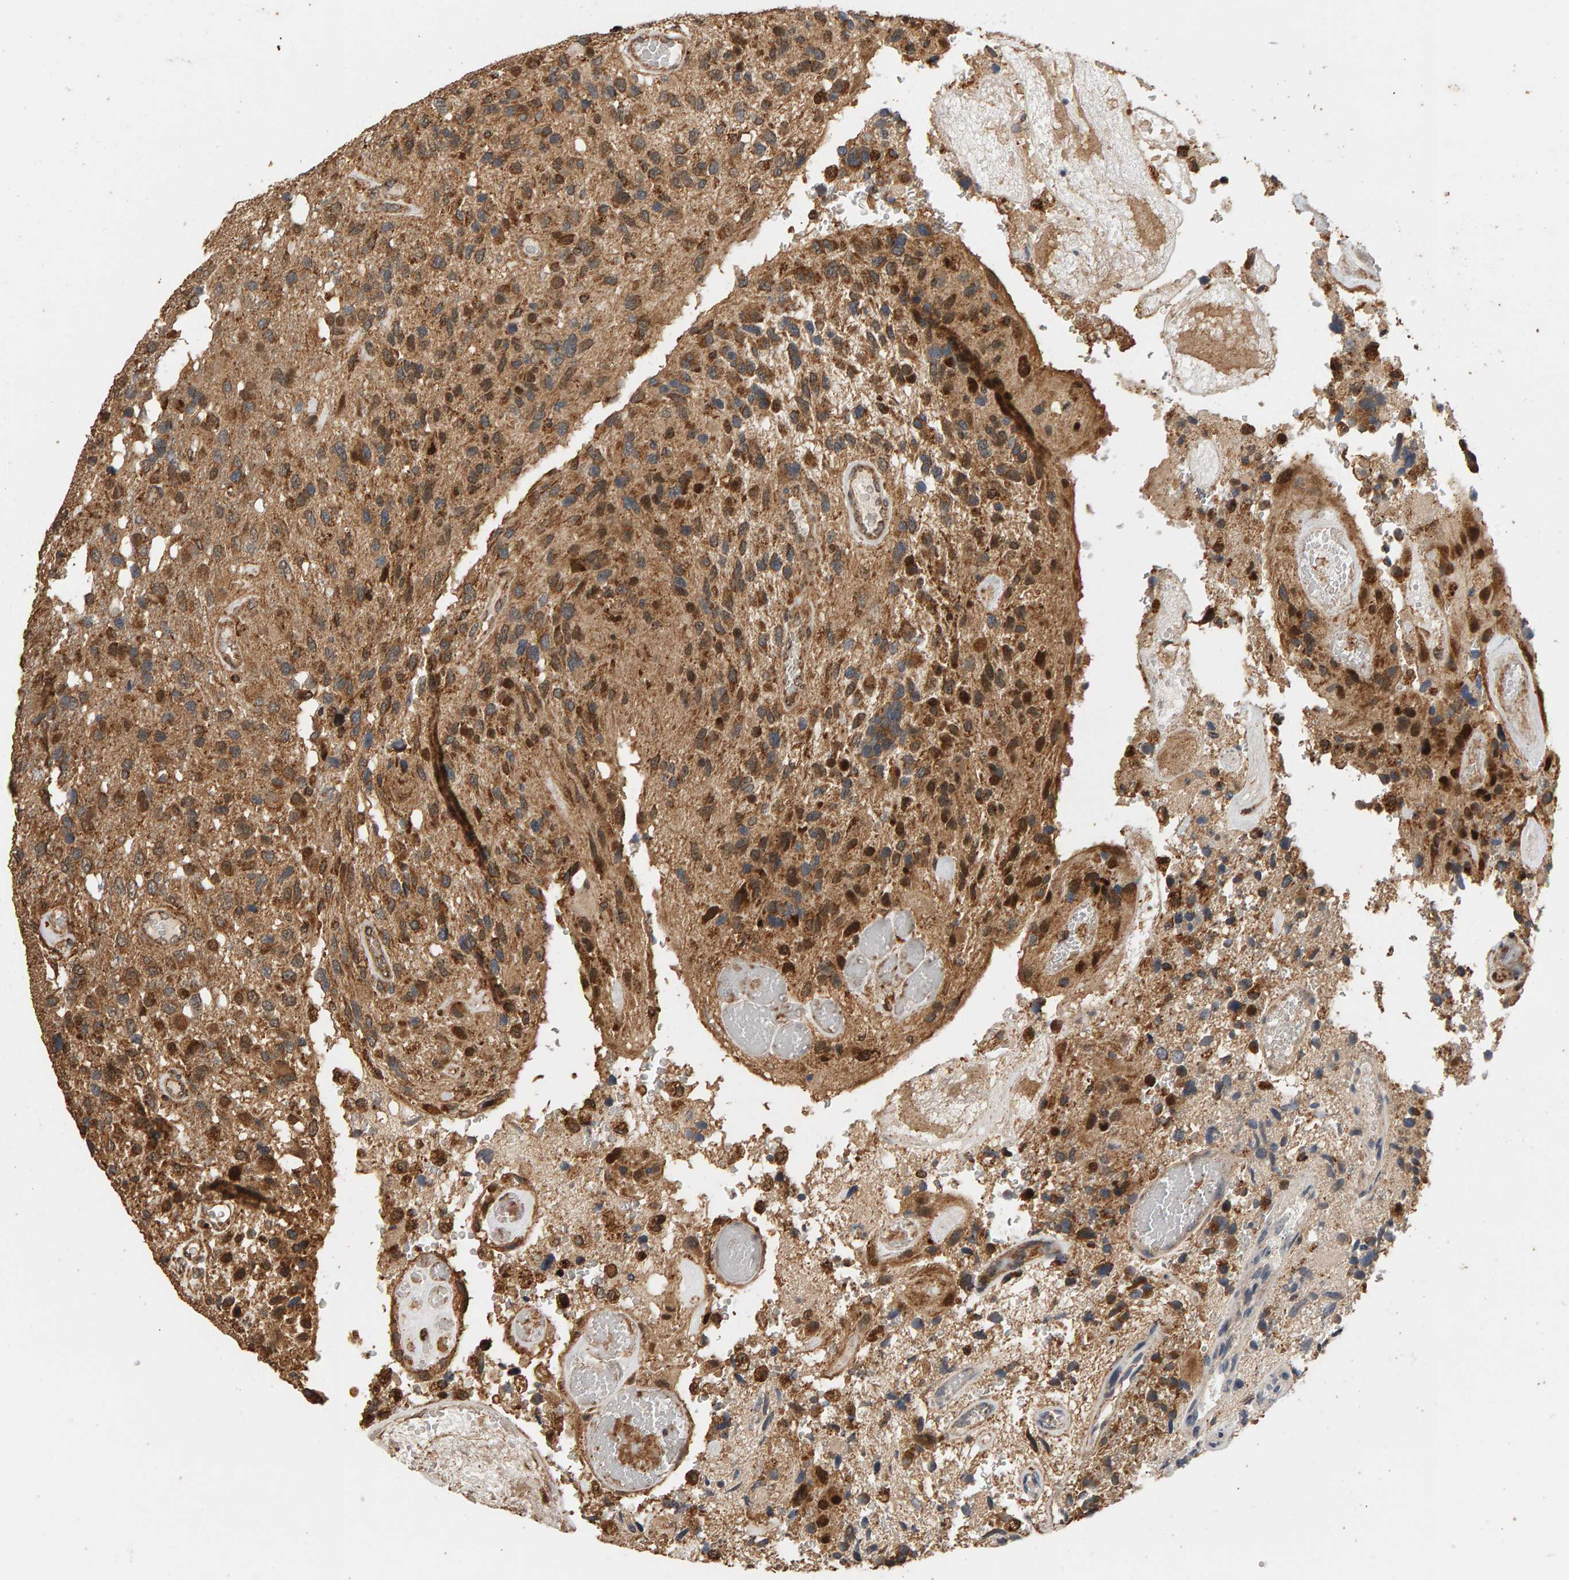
{"staining": {"intensity": "moderate", "quantity": ">75%", "location": "cytoplasmic/membranous"}, "tissue": "glioma", "cell_type": "Tumor cells", "image_type": "cancer", "snomed": [{"axis": "morphology", "description": "Glioma, malignant, High grade"}, {"axis": "topography", "description": "Brain"}], "caption": "Protein staining of malignant high-grade glioma tissue demonstrates moderate cytoplasmic/membranous expression in about >75% of tumor cells.", "gene": "GSTK1", "patient": {"sex": "female", "age": 58}}